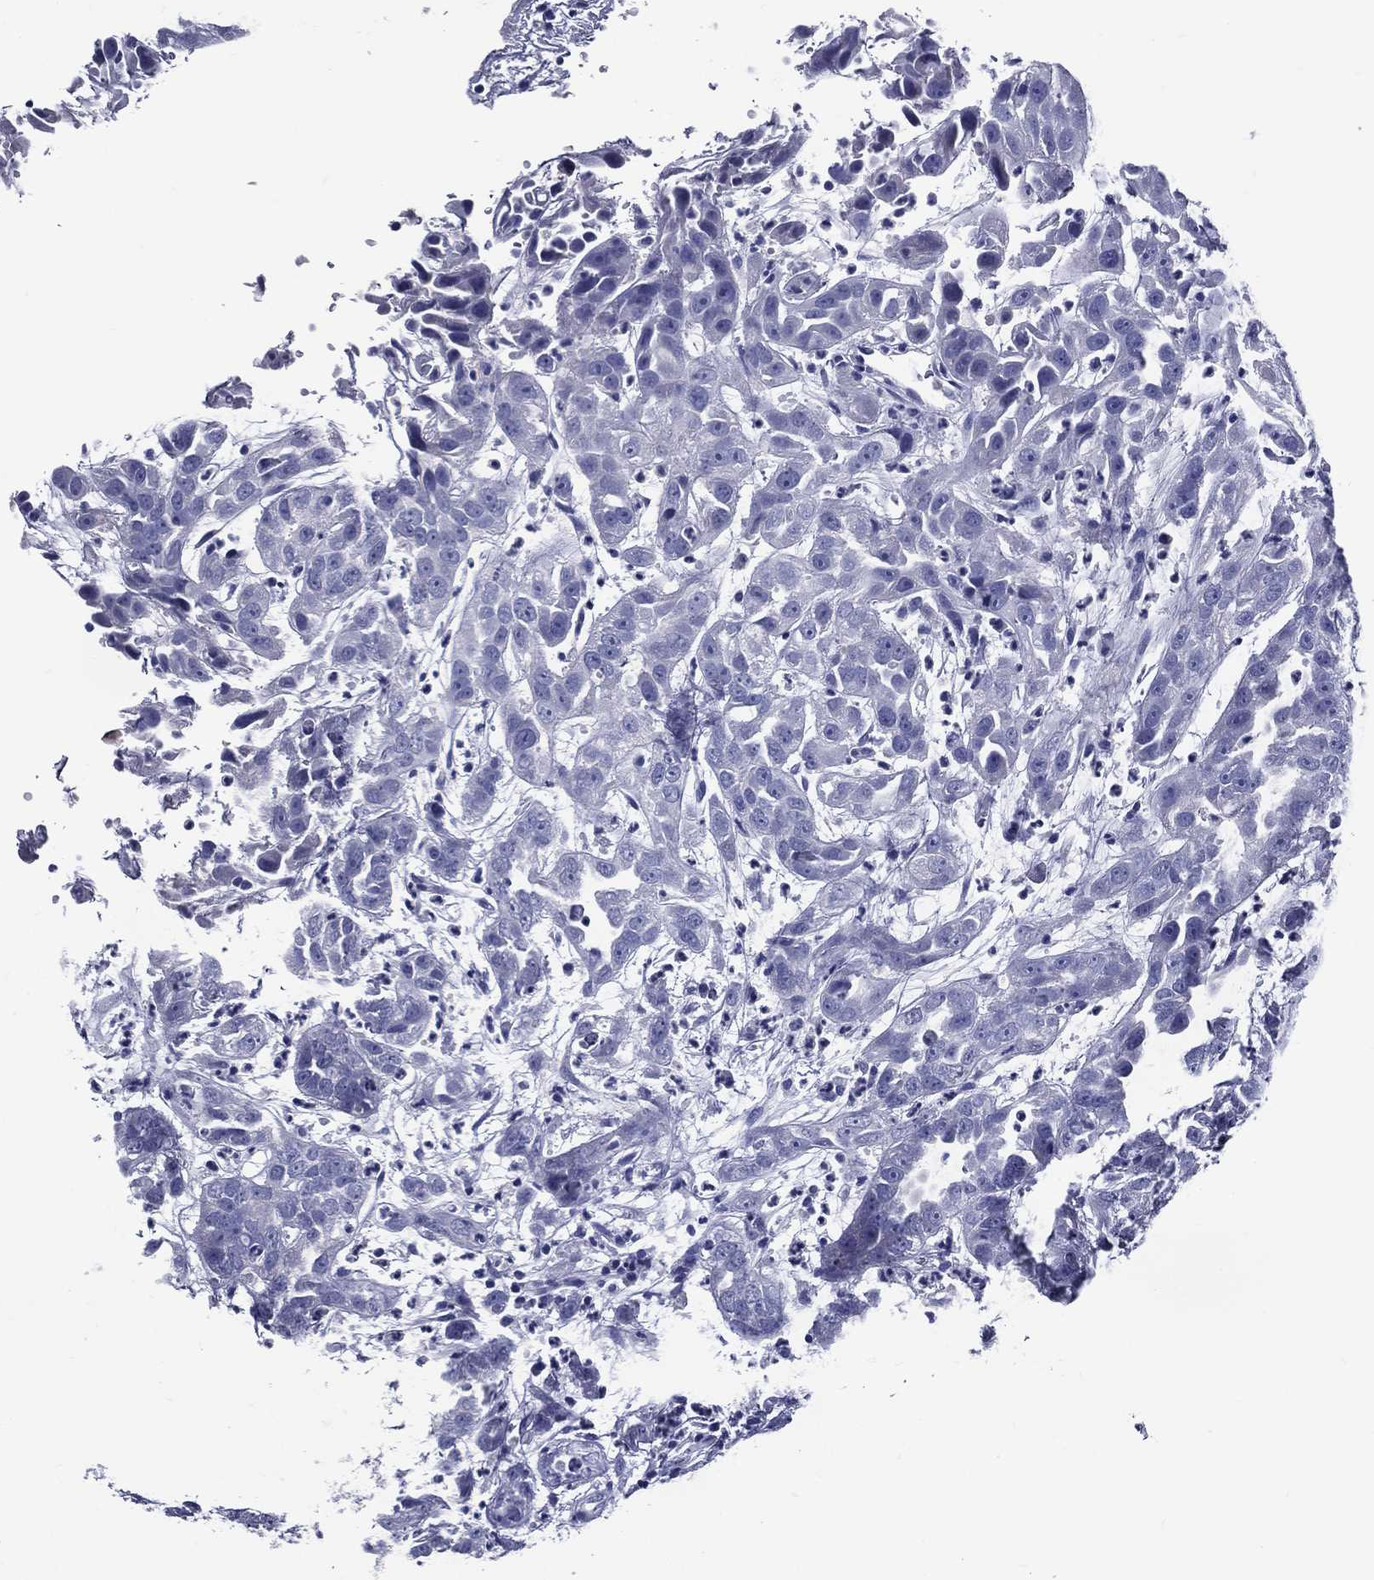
{"staining": {"intensity": "negative", "quantity": "none", "location": "none"}, "tissue": "urothelial cancer", "cell_type": "Tumor cells", "image_type": "cancer", "snomed": [{"axis": "morphology", "description": "Urothelial carcinoma, High grade"}, {"axis": "topography", "description": "Urinary bladder"}], "caption": "This is a image of IHC staining of urothelial cancer, which shows no positivity in tumor cells.", "gene": "ACE2", "patient": {"sex": "female", "age": 41}}